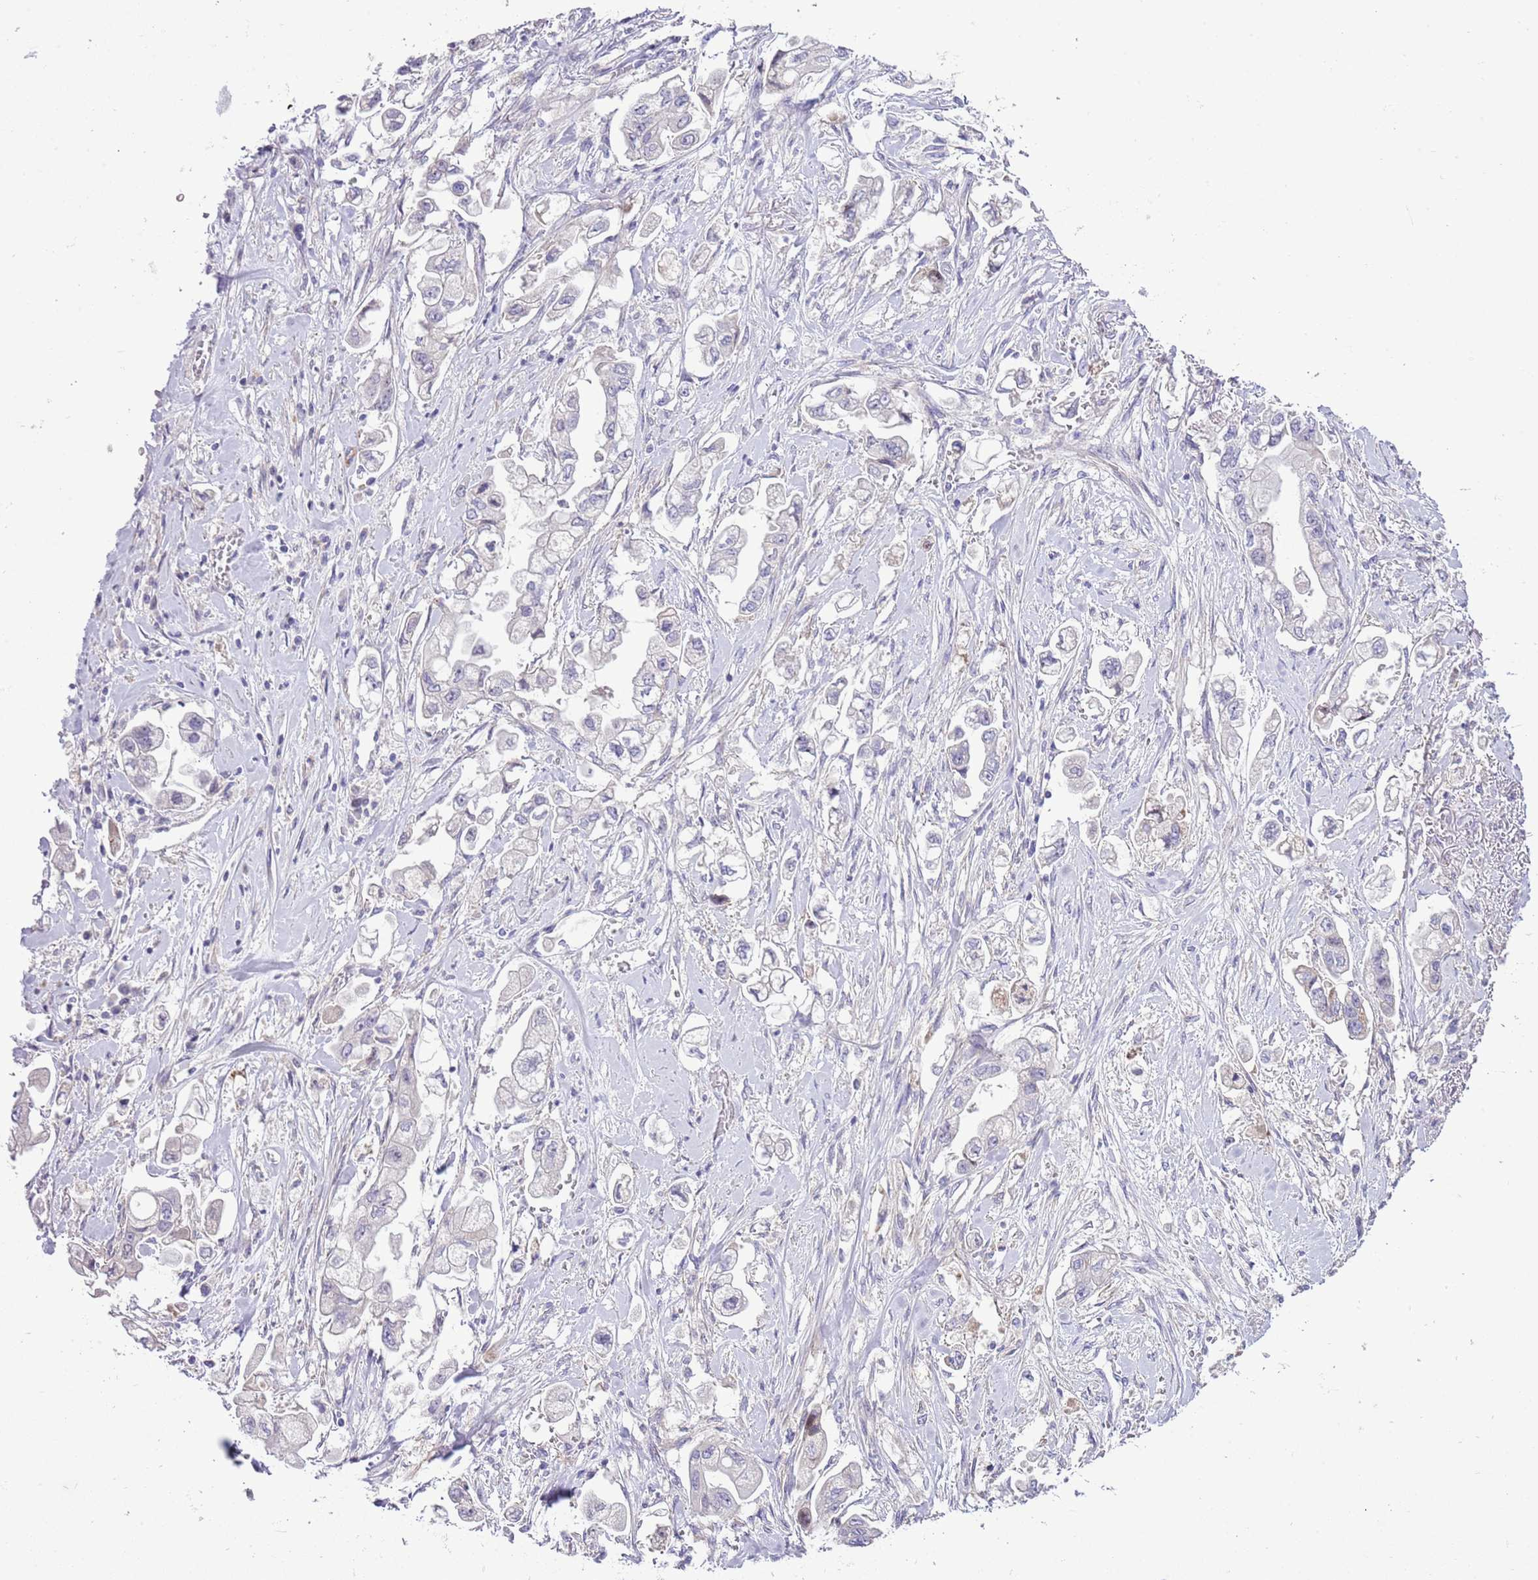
{"staining": {"intensity": "negative", "quantity": "none", "location": "none"}, "tissue": "stomach cancer", "cell_type": "Tumor cells", "image_type": "cancer", "snomed": [{"axis": "morphology", "description": "Adenocarcinoma, NOS"}, {"axis": "topography", "description": "Stomach"}], "caption": "The micrograph shows no significant positivity in tumor cells of adenocarcinoma (stomach). Brightfield microscopy of immunohistochemistry stained with DAB (brown) and hematoxylin (blue), captured at high magnification.", "gene": "FBRSL1", "patient": {"sex": "male", "age": 62}}